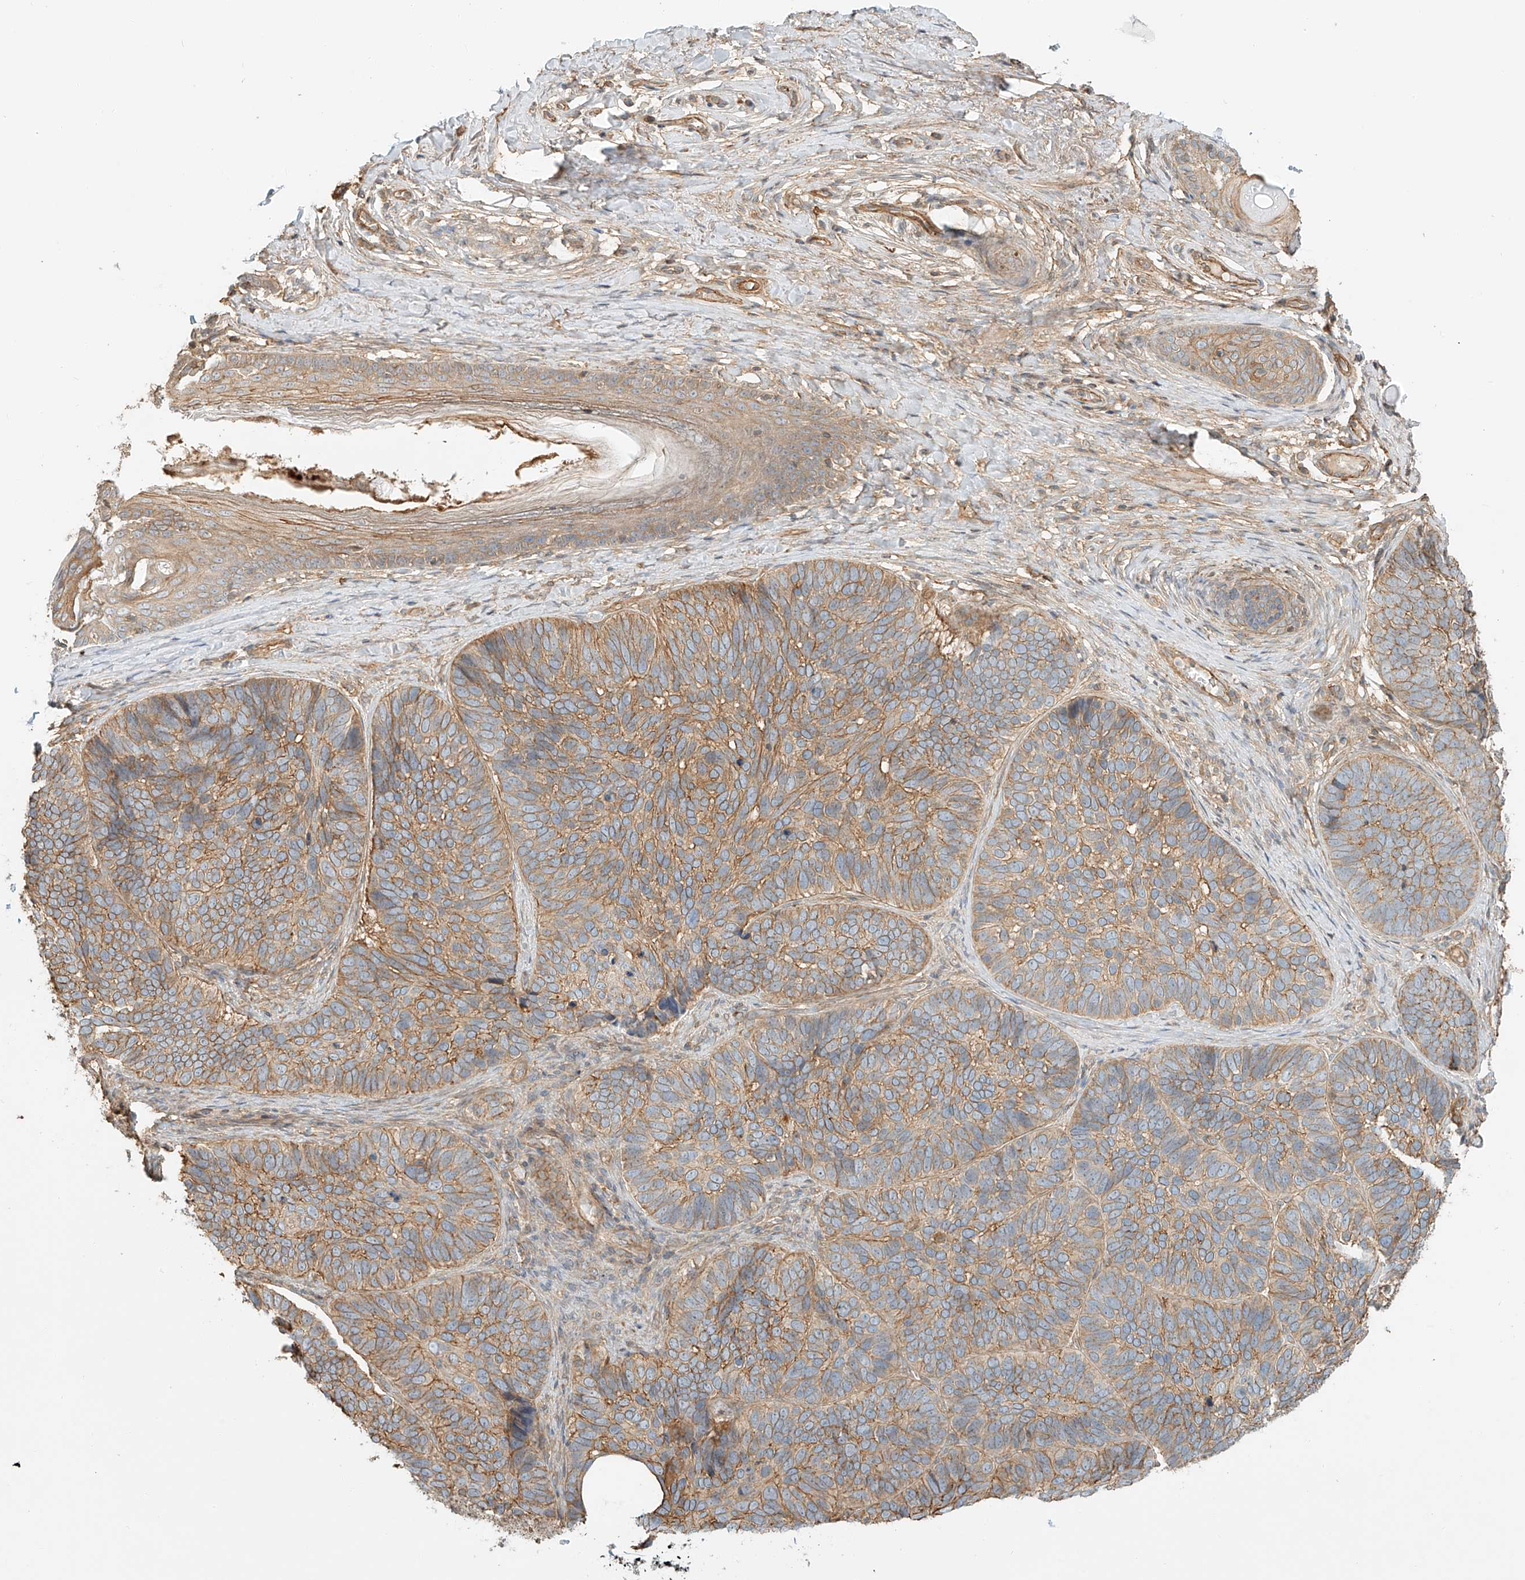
{"staining": {"intensity": "moderate", "quantity": ">75%", "location": "cytoplasmic/membranous"}, "tissue": "skin cancer", "cell_type": "Tumor cells", "image_type": "cancer", "snomed": [{"axis": "morphology", "description": "Basal cell carcinoma"}, {"axis": "topography", "description": "Skin"}], "caption": "Tumor cells display medium levels of moderate cytoplasmic/membranous positivity in about >75% of cells in human skin basal cell carcinoma.", "gene": "CSMD3", "patient": {"sex": "male", "age": 62}}